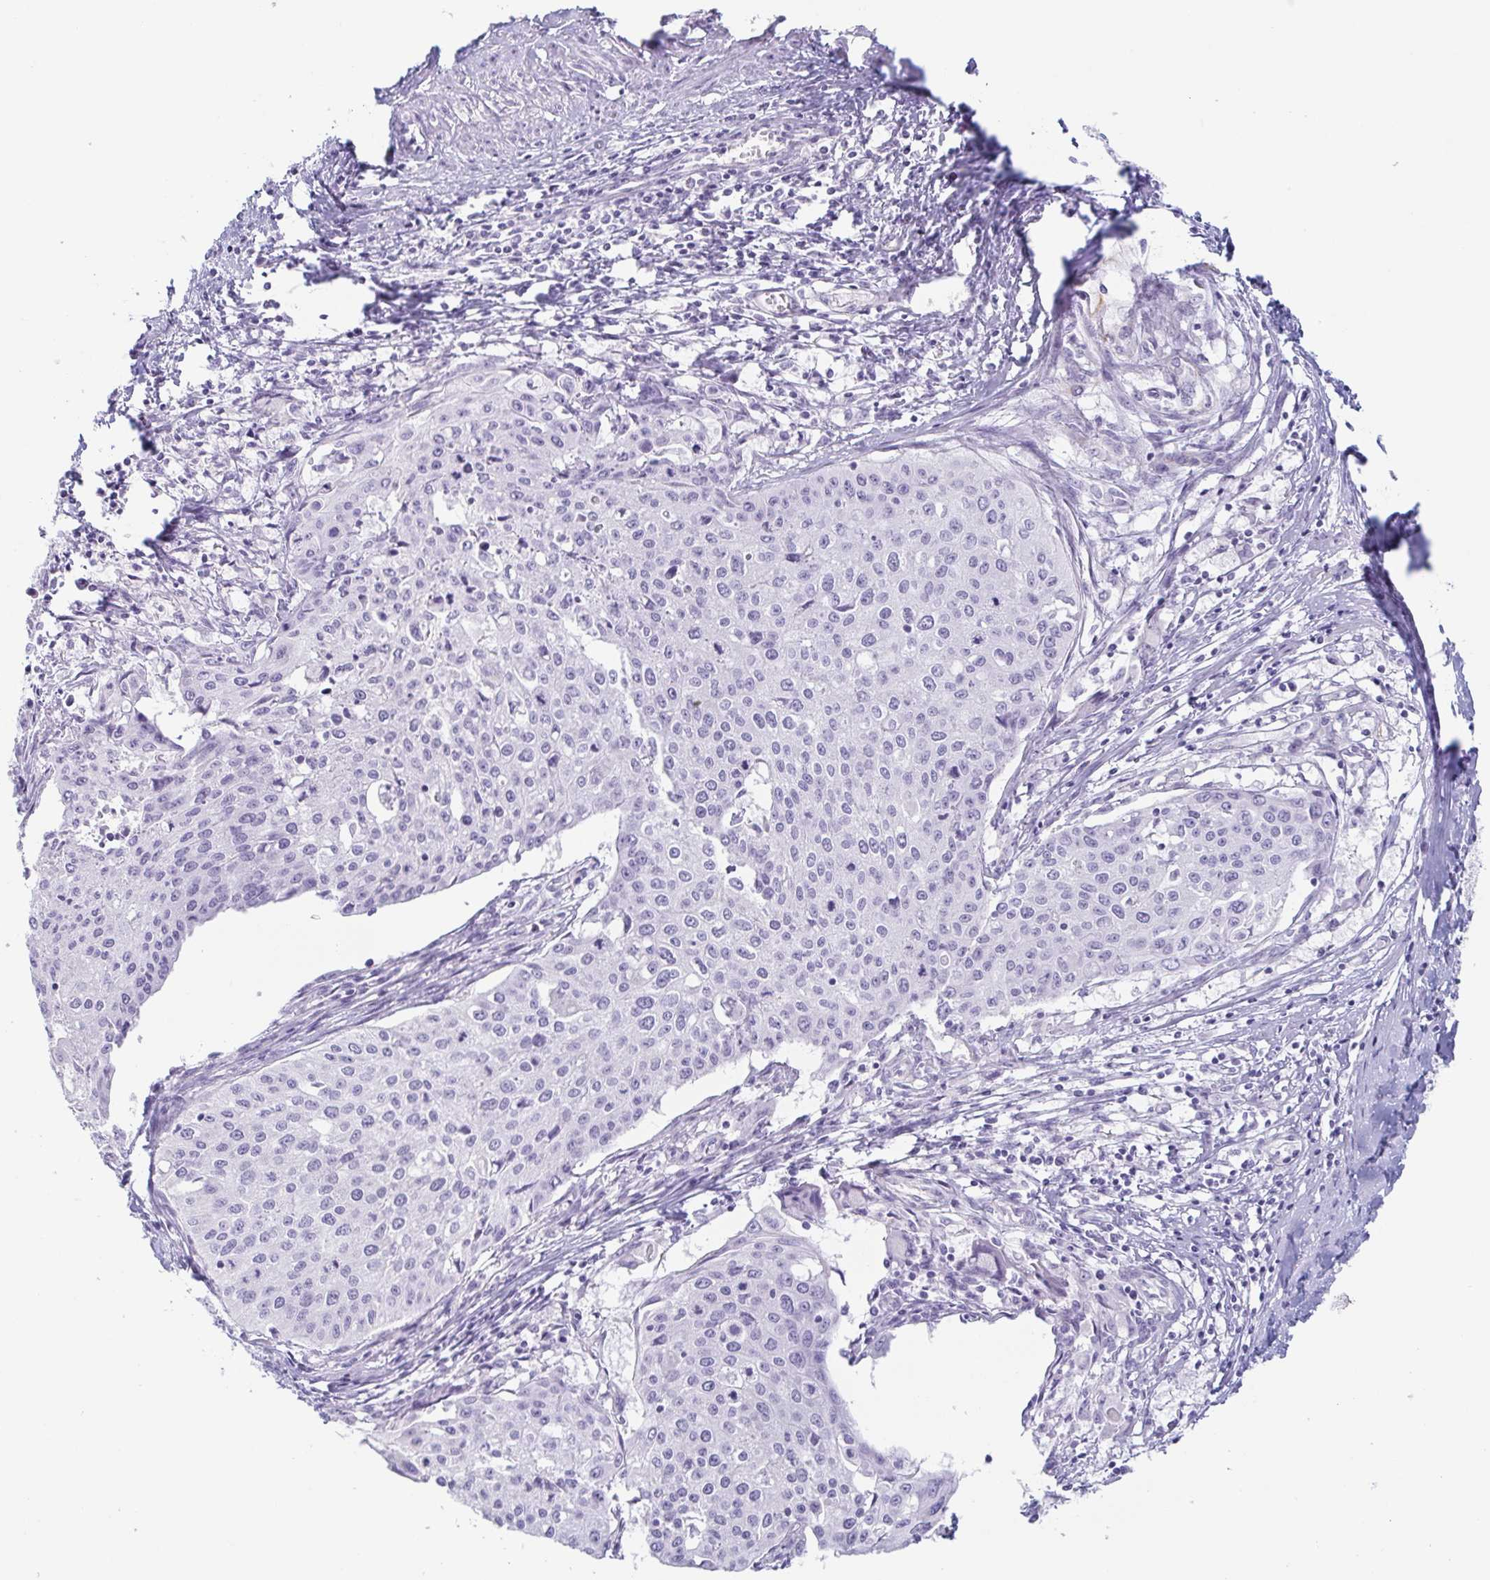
{"staining": {"intensity": "negative", "quantity": "none", "location": "none"}, "tissue": "cervical cancer", "cell_type": "Tumor cells", "image_type": "cancer", "snomed": [{"axis": "morphology", "description": "Squamous cell carcinoma, NOS"}, {"axis": "topography", "description": "Cervix"}], "caption": "Tumor cells are negative for protein expression in human cervical cancer.", "gene": "PRR27", "patient": {"sex": "female", "age": 38}}